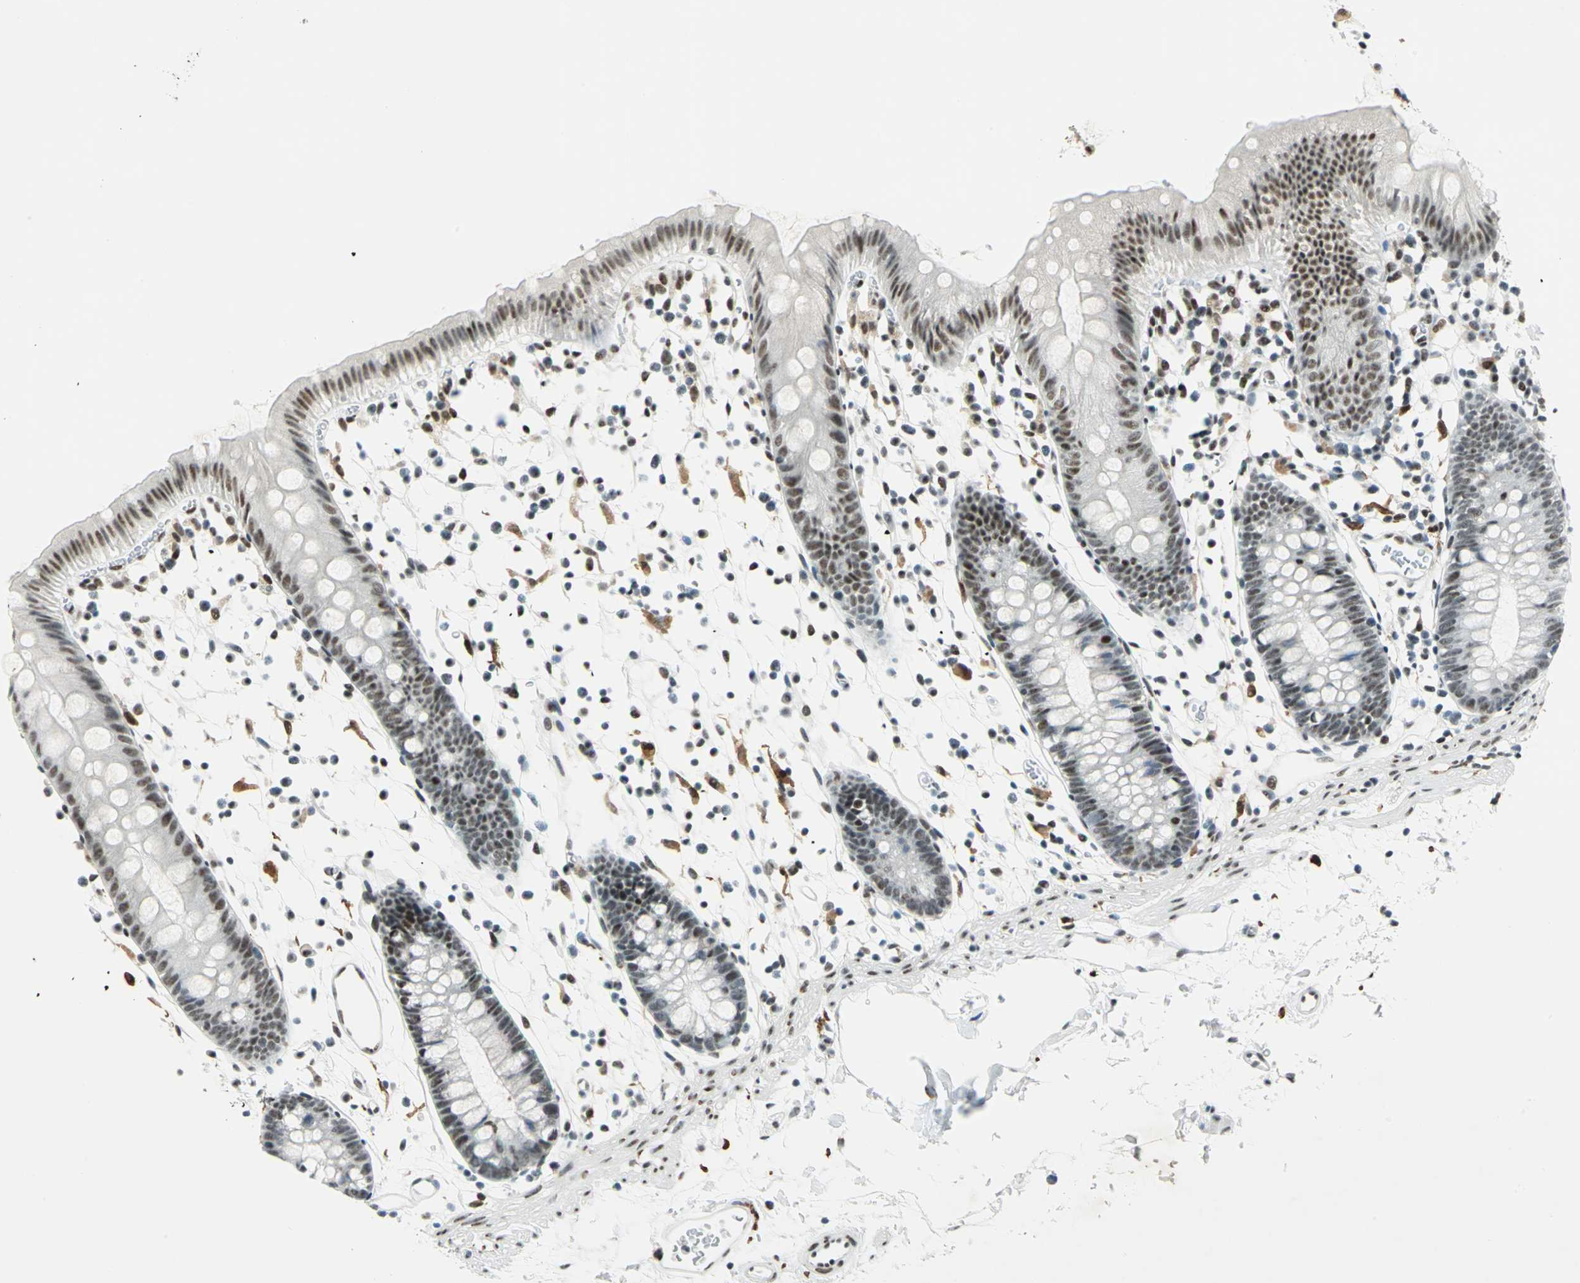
{"staining": {"intensity": "moderate", "quantity": "25%-75%", "location": "nuclear"}, "tissue": "colon", "cell_type": "Endothelial cells", "image_type": "normal", "snomed": [{"axis": "morphology", "description": "Normal tissue, NOS"}, {"axis": "topography", "description": "Colon"}], "caption": "High-power microscopy captured an immunohistochemistry (IHC) micrograph of benign colon, revealing moderate nuclear positivity in approximately 25%-75% of endothelial cells.", "gene": "MTMR10", "patient": {"sex": "male", "age": 14}}